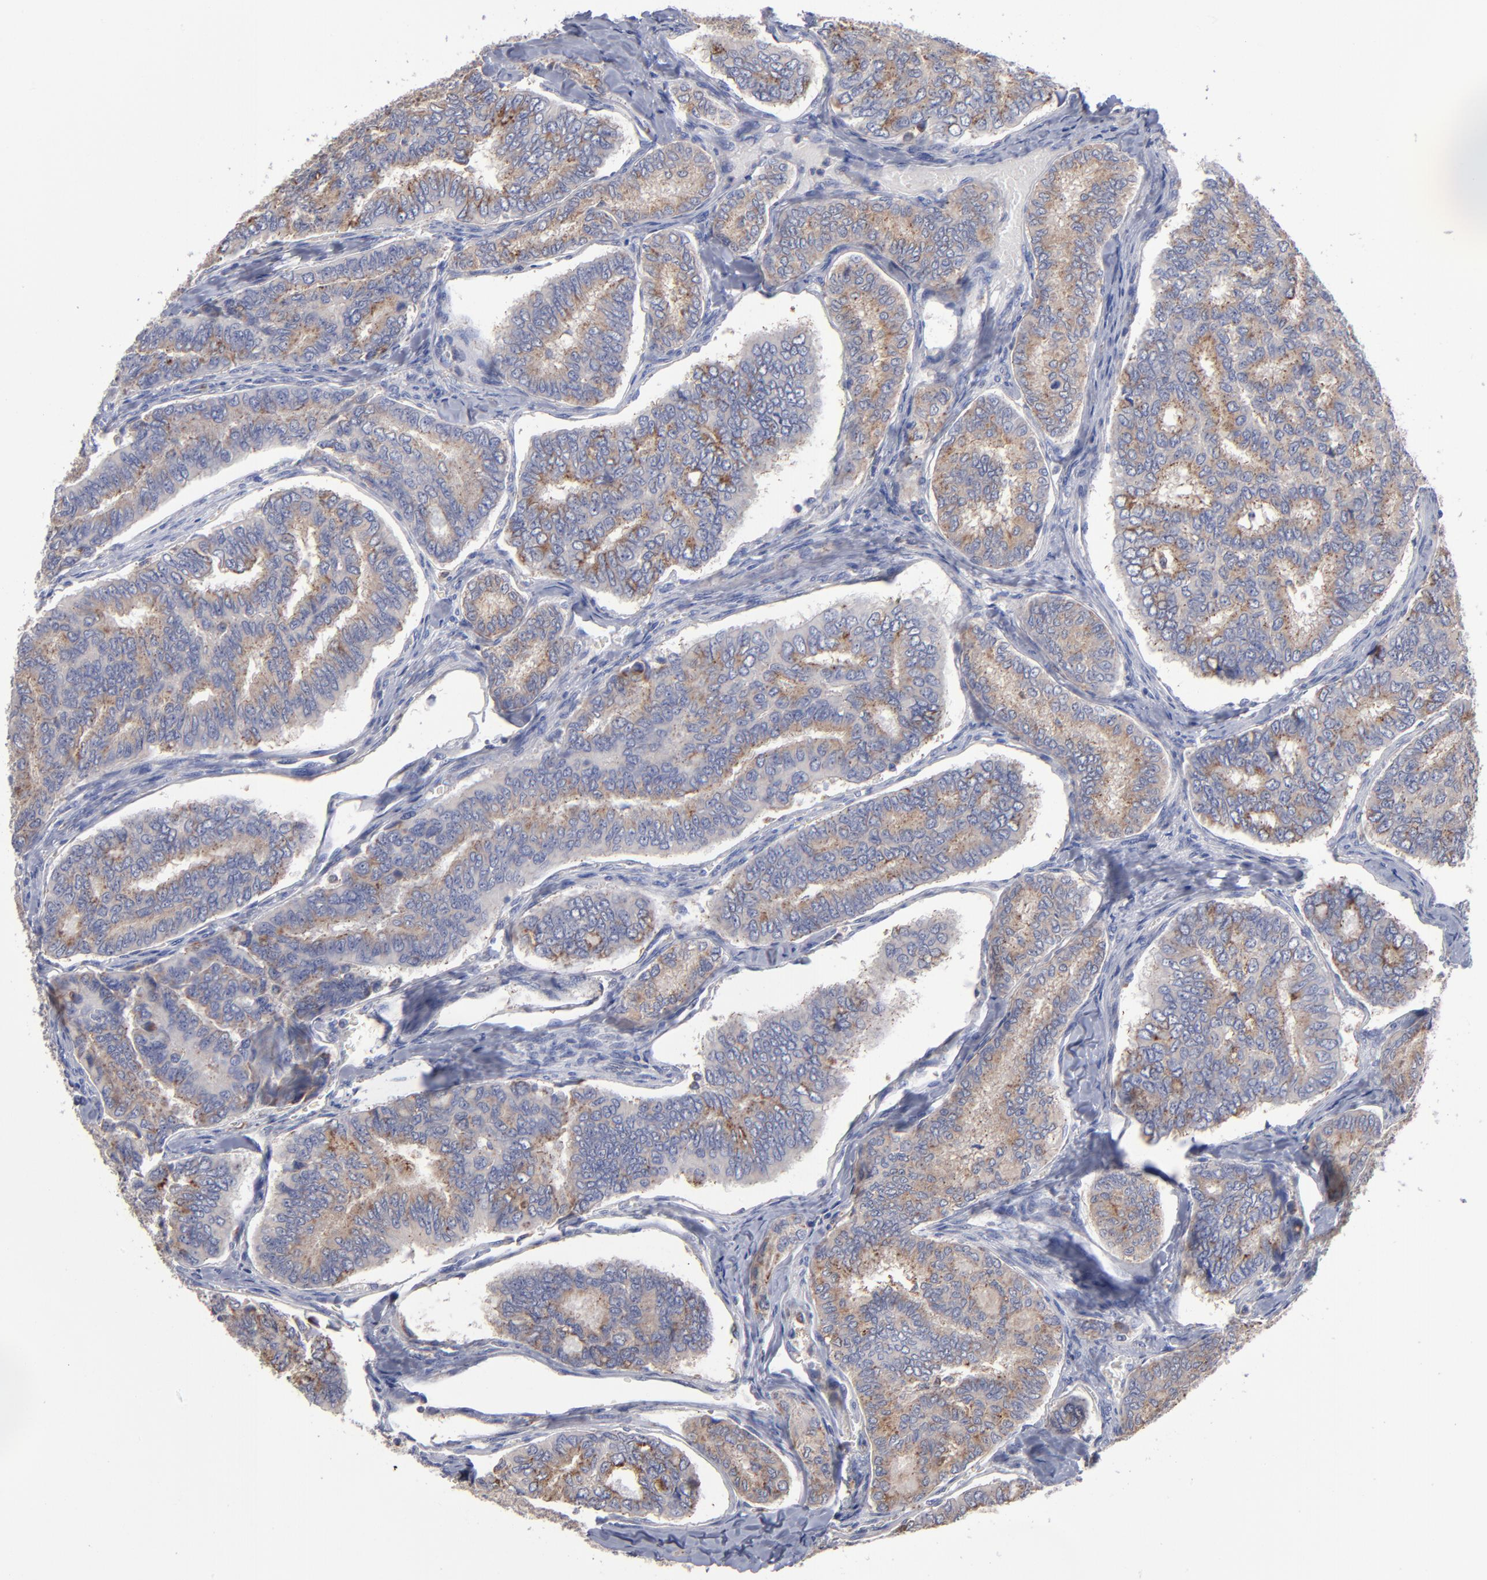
{"staining": {"intensity": "weak", "quantity": ">75%", "location": "cytoplasmic/membranous"}, "tissue": "thyroid cancer", "cell_type": "Tumor cells", "image_type": "cancer", "snomed": [{"axis": "morphology", "description": "Papillary adenocarcinoma, NOS"}, {"axis": "topography", "description": "Thyroid gland"}], "caption": "Immunohistochemical staining of thyroid papillary adenocarcinoma displays weak cytoplasmic/membranous protein staining in approximately >75% of tumor cells.", "gene": "RRAGB", "patient": {"sex": "female", "age": 35}}